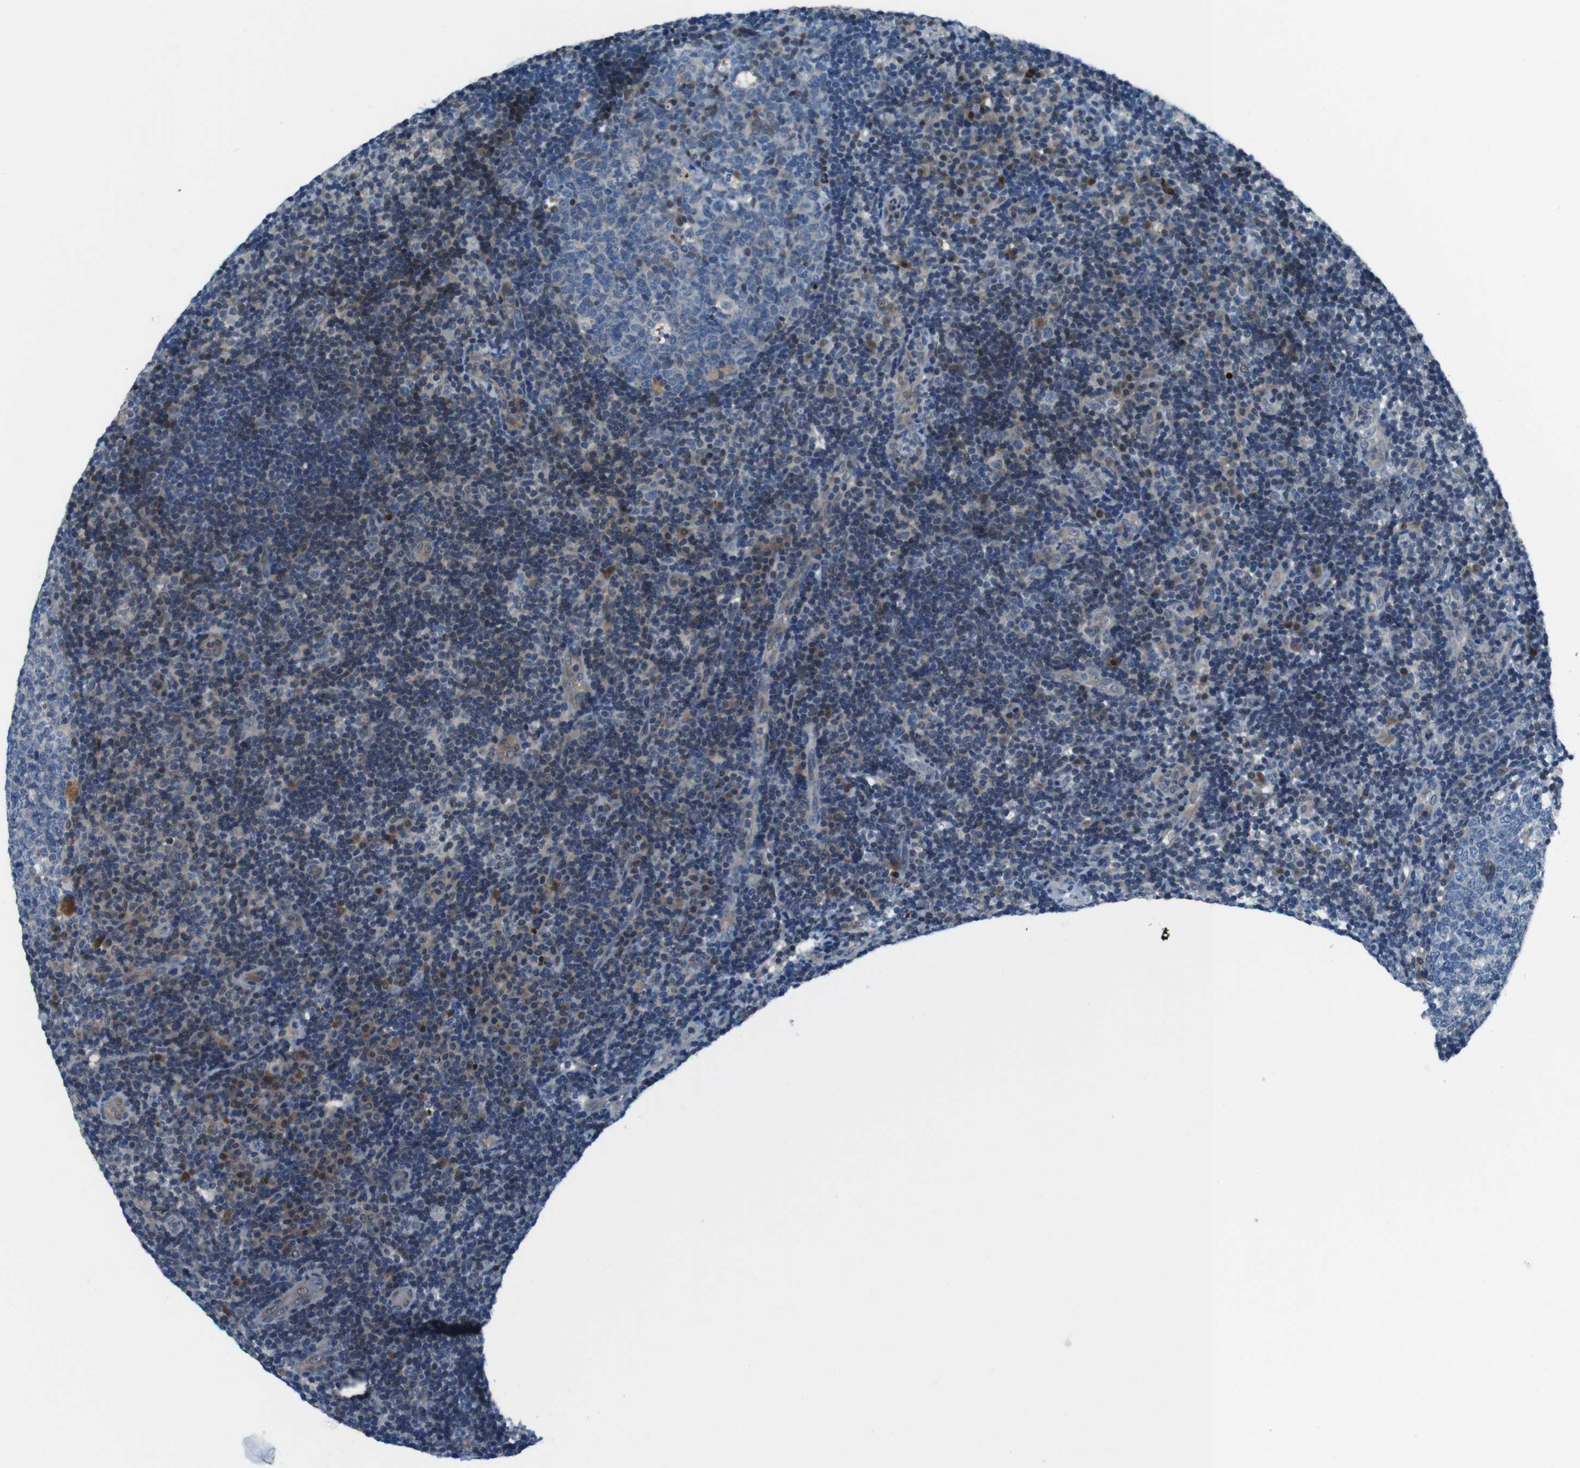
{"staining": {"intensity": "weak", "quantity": "<25%", "location": "cytoplasmic/membranous"}, "tissue": "tonsil", "cell_type": "Germinal center cells", "image_type": "normal", "snomed": [{"axis": "morphology", "description": "Normal tissue, NOS"}, {"axis": "topography", "description": "Tonsil"}], "caption": "This is a photomicrograph of immunohistochemistry (IHC) staining of unremarkable tonsil, which shows no expression in germinal center cells.", "gene": "LRP5", "patient": {"sex": "female", "age": 40}}